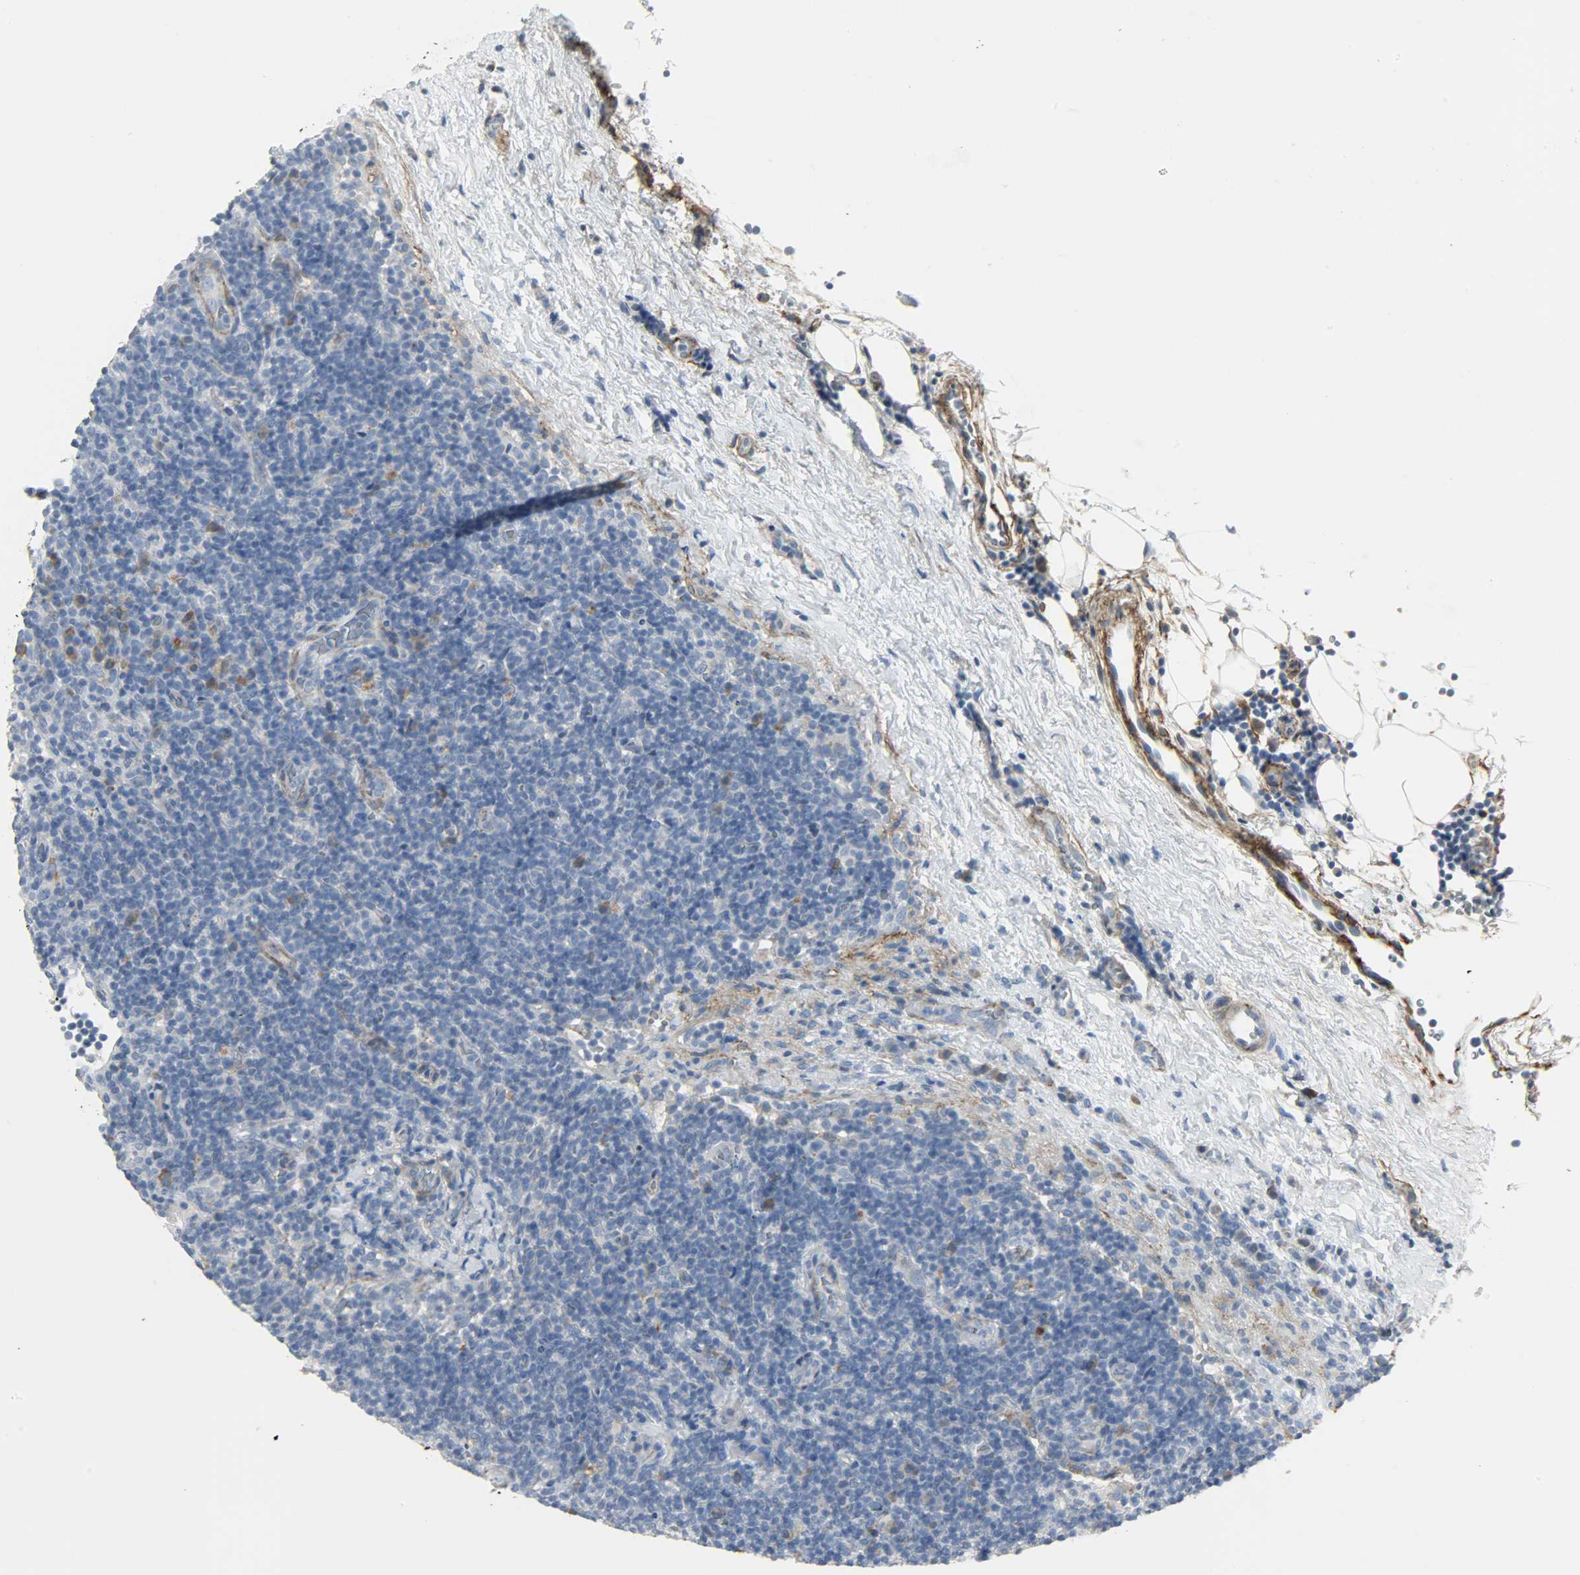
{"staining": {"intensity": "weak", "quantity": "<25%", "location": "cytoplasmic/membranous"}, "tissue": "lymphoma", "cell_type": "Tumor cells", "image_type": "cancer", "snomed": [{"axis": "morphology", "description": "Malignant lymphoma, non-Hodgkin's type, Low grade"}, {"axis": "topography", "description": "Lymph node"}], "caption": "DAB (3,3'-diaminobenzidine) immunohistochemical staining of human malignant lymphoma, non-Hodgkin's type (low-grade) displays no significant expression in tumor cells.", "gene": "ENPEP", "patient": {"sex": "male", "age": 70}}